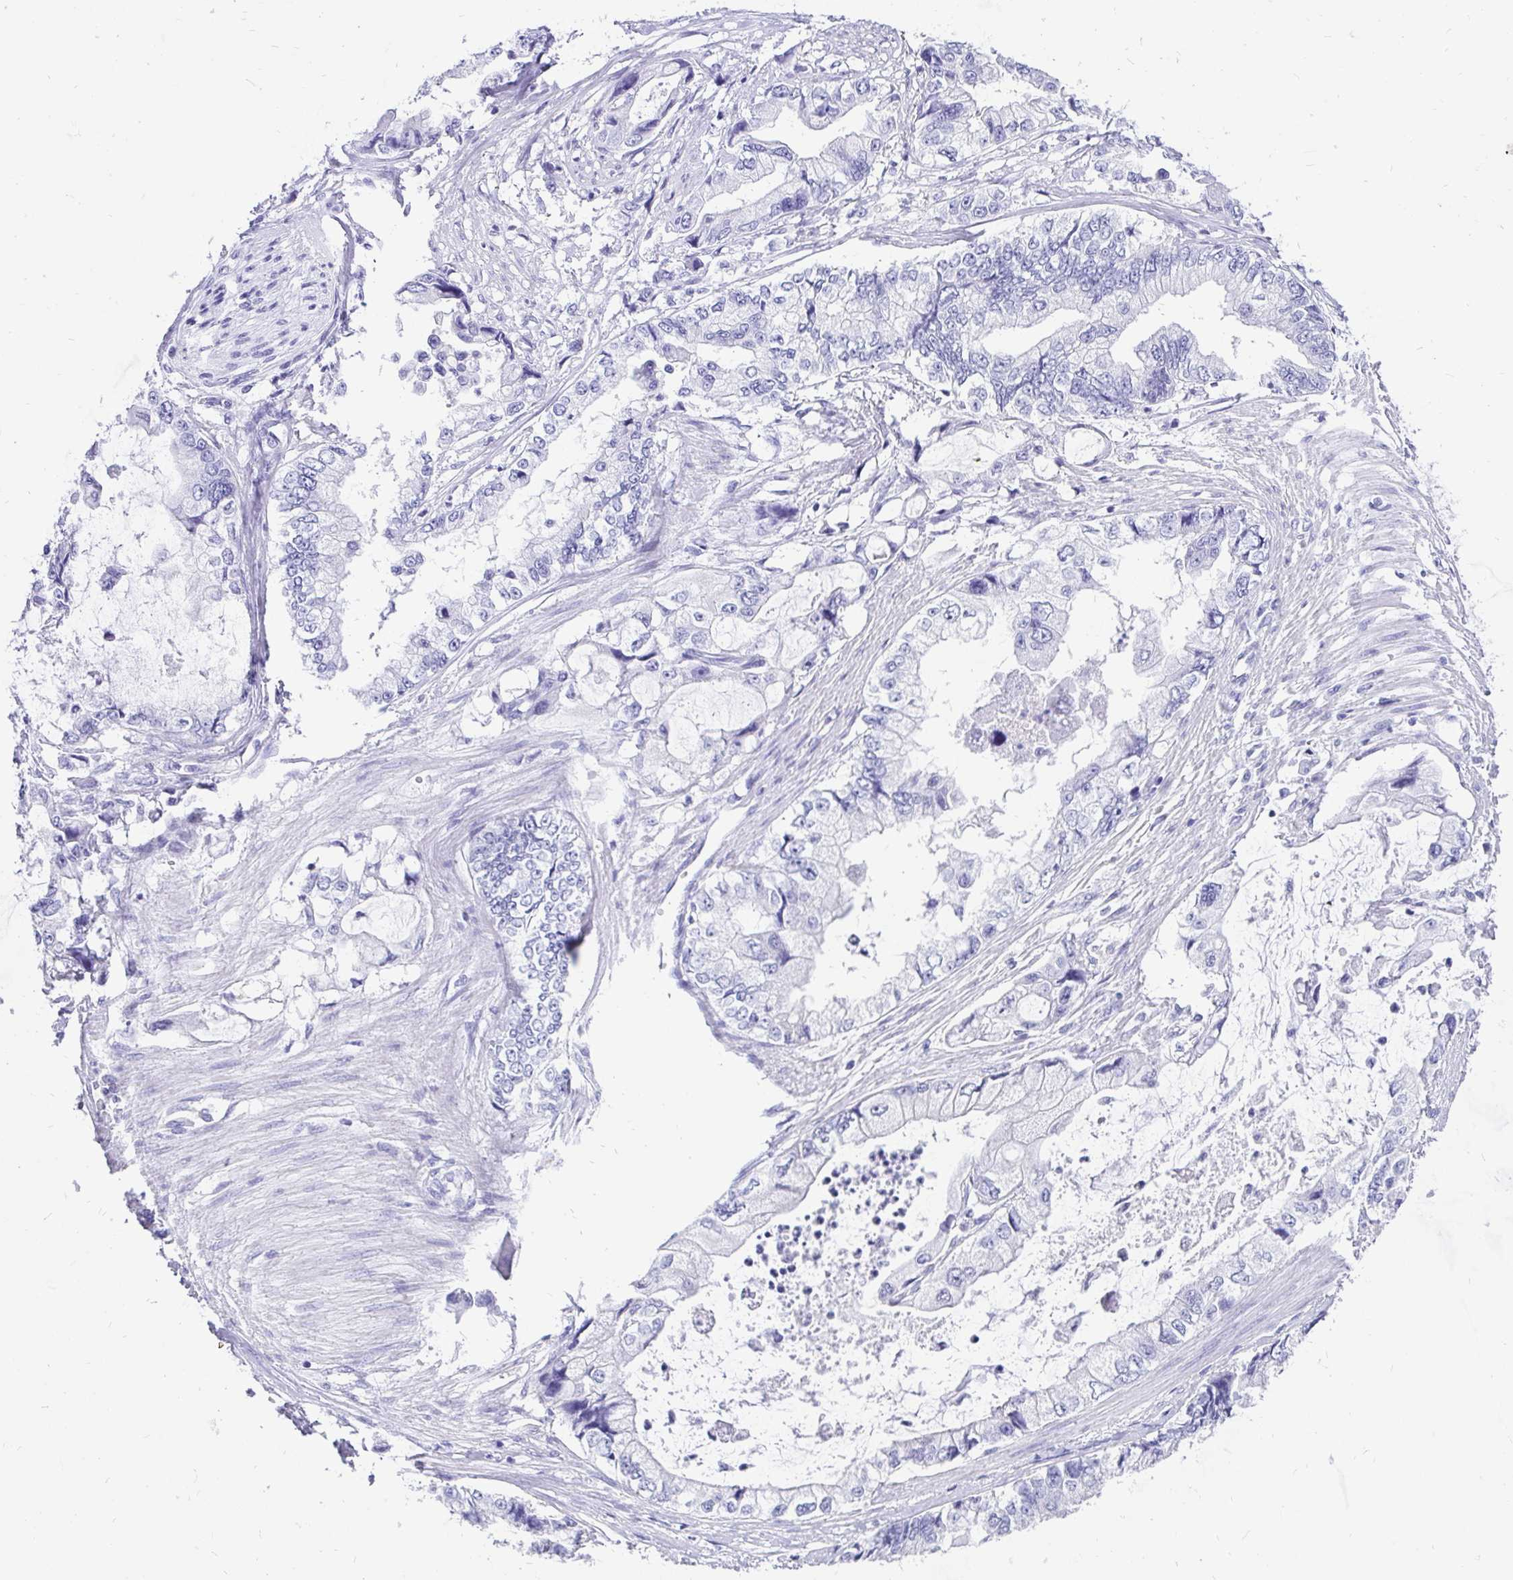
{"staining": {"intensity": "negative", "quantity": "none", "location": "none"}, "tissue": "stomach cancer", "cell_type": "Tumor cells", "image_type": "cancer", "snomed": [{"axis": "morphology", "description": "Adenocarcinoma, NOS"}, {"axis": "topography", "description": "Pancreas"}, {"axis": "topography", "description": "Stomach, upper"}, {"axis": "topography", "description": "Stomach"}], "caption": "A histopathology image of adenocarcinoma (stomach) stained for a protein shows no brown staining in tumor cells.", "gene": "KRT13", "patient": {"sex": "male", "age": 77}}